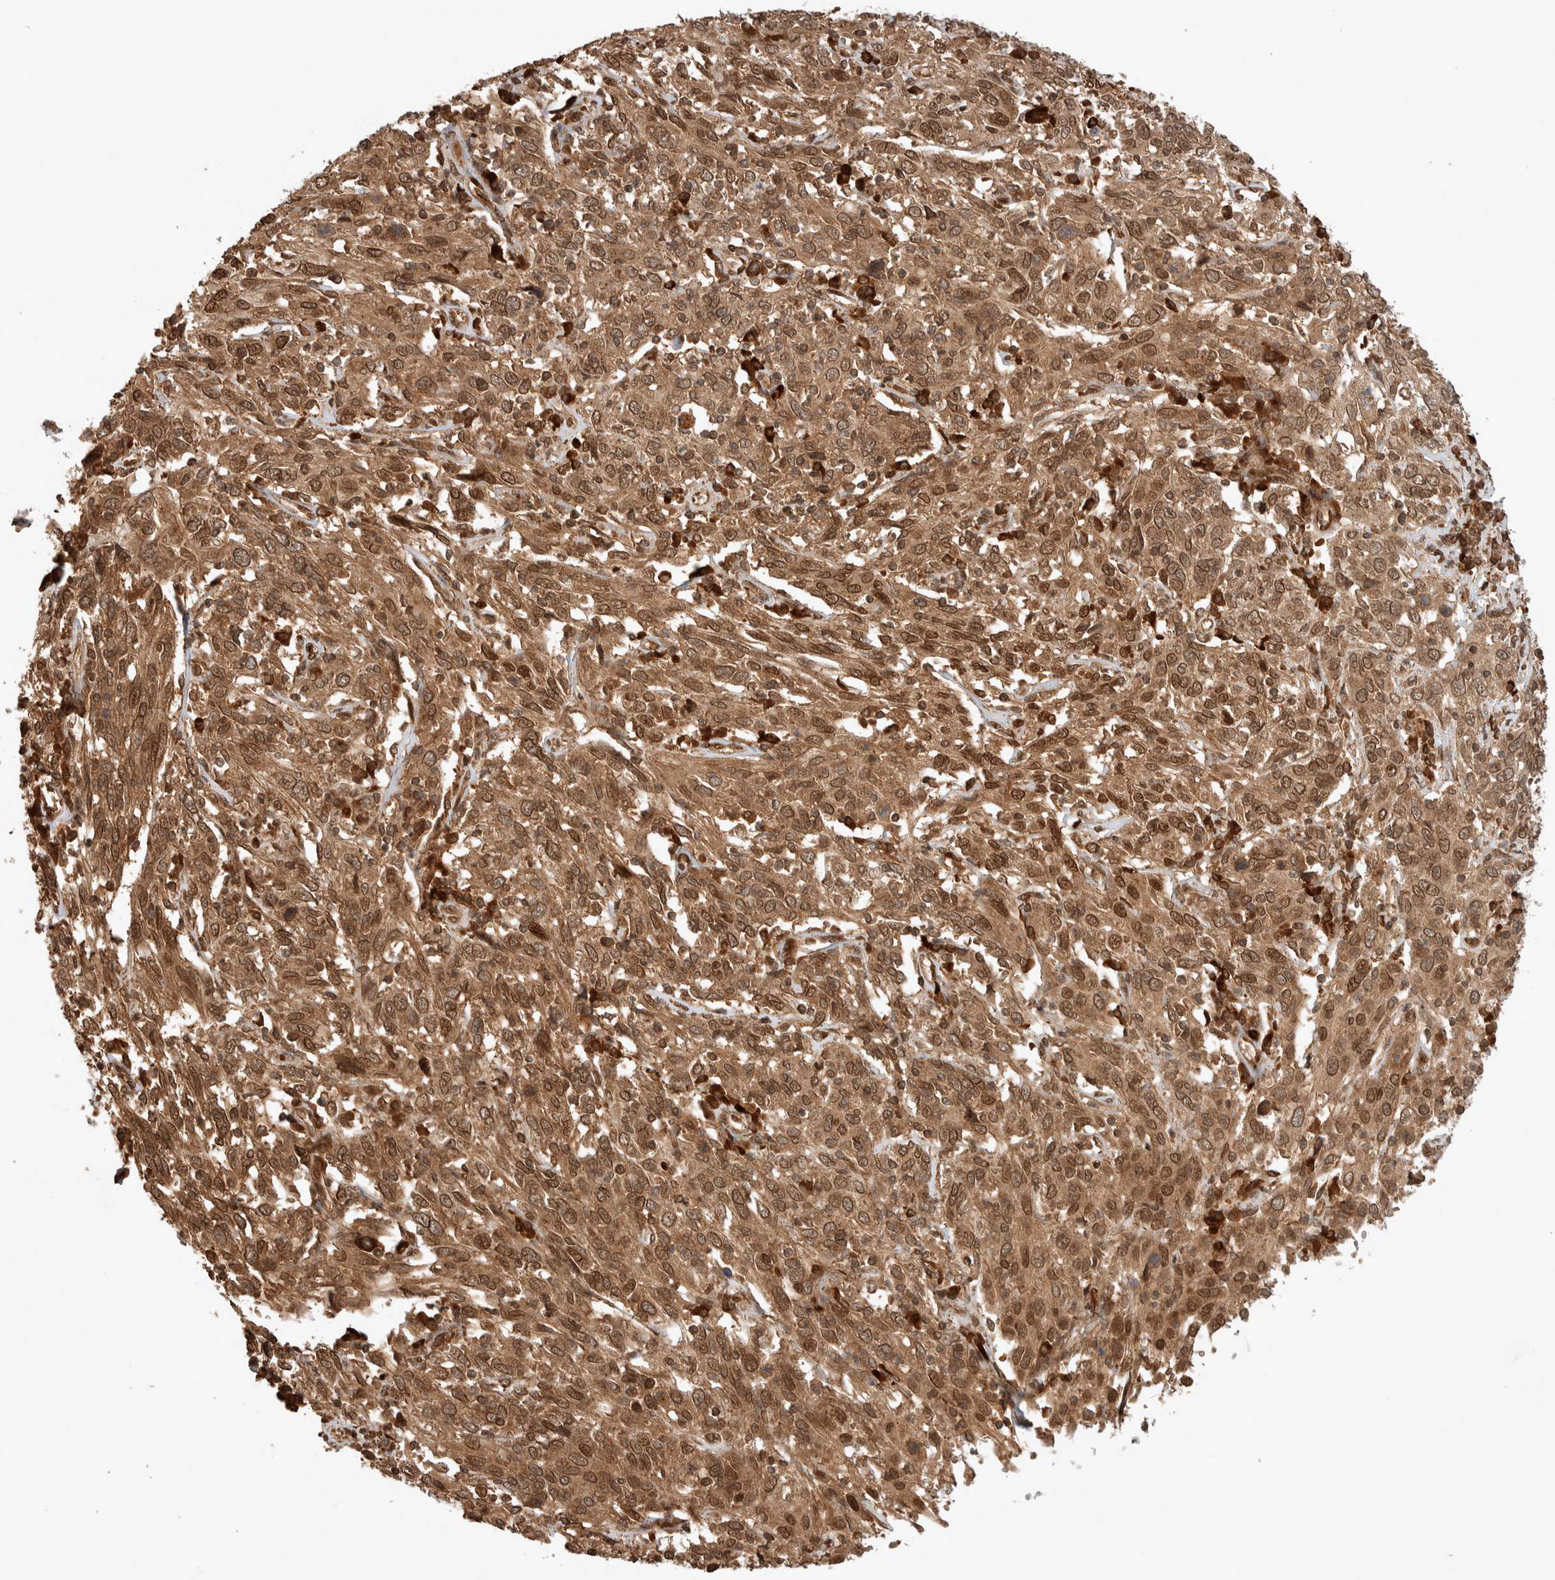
{"staining": {"intensity": "moderate", "quantity": ">75%", "location": "cytoplasmic/membranous,nuclear"}, "tissue": "cervical cancer", "cell_type": "Tumor cells", "image_type": "cancer", "snomed": [{"axis": "morphology", "description": "Squamous cell carcinoma, NOS"}, {"axis": "topography", "description": "Cervix"}], "caption": "Immunohistochemical staining of human cervical cancer (squamous cell carcinoma) demonstrates medium levels of moderate cytoplasmic/membranous and nuclear protein expression in about >75% of tumor cells. The protein is stained brown, and the nuclei are stained in blue (DAB (3,3'-diaminobenzidine) IHC with brightfield microscopy, high magnification).", "gene": "CNTROB", "patient": {"sex": "female", "age": 46}}